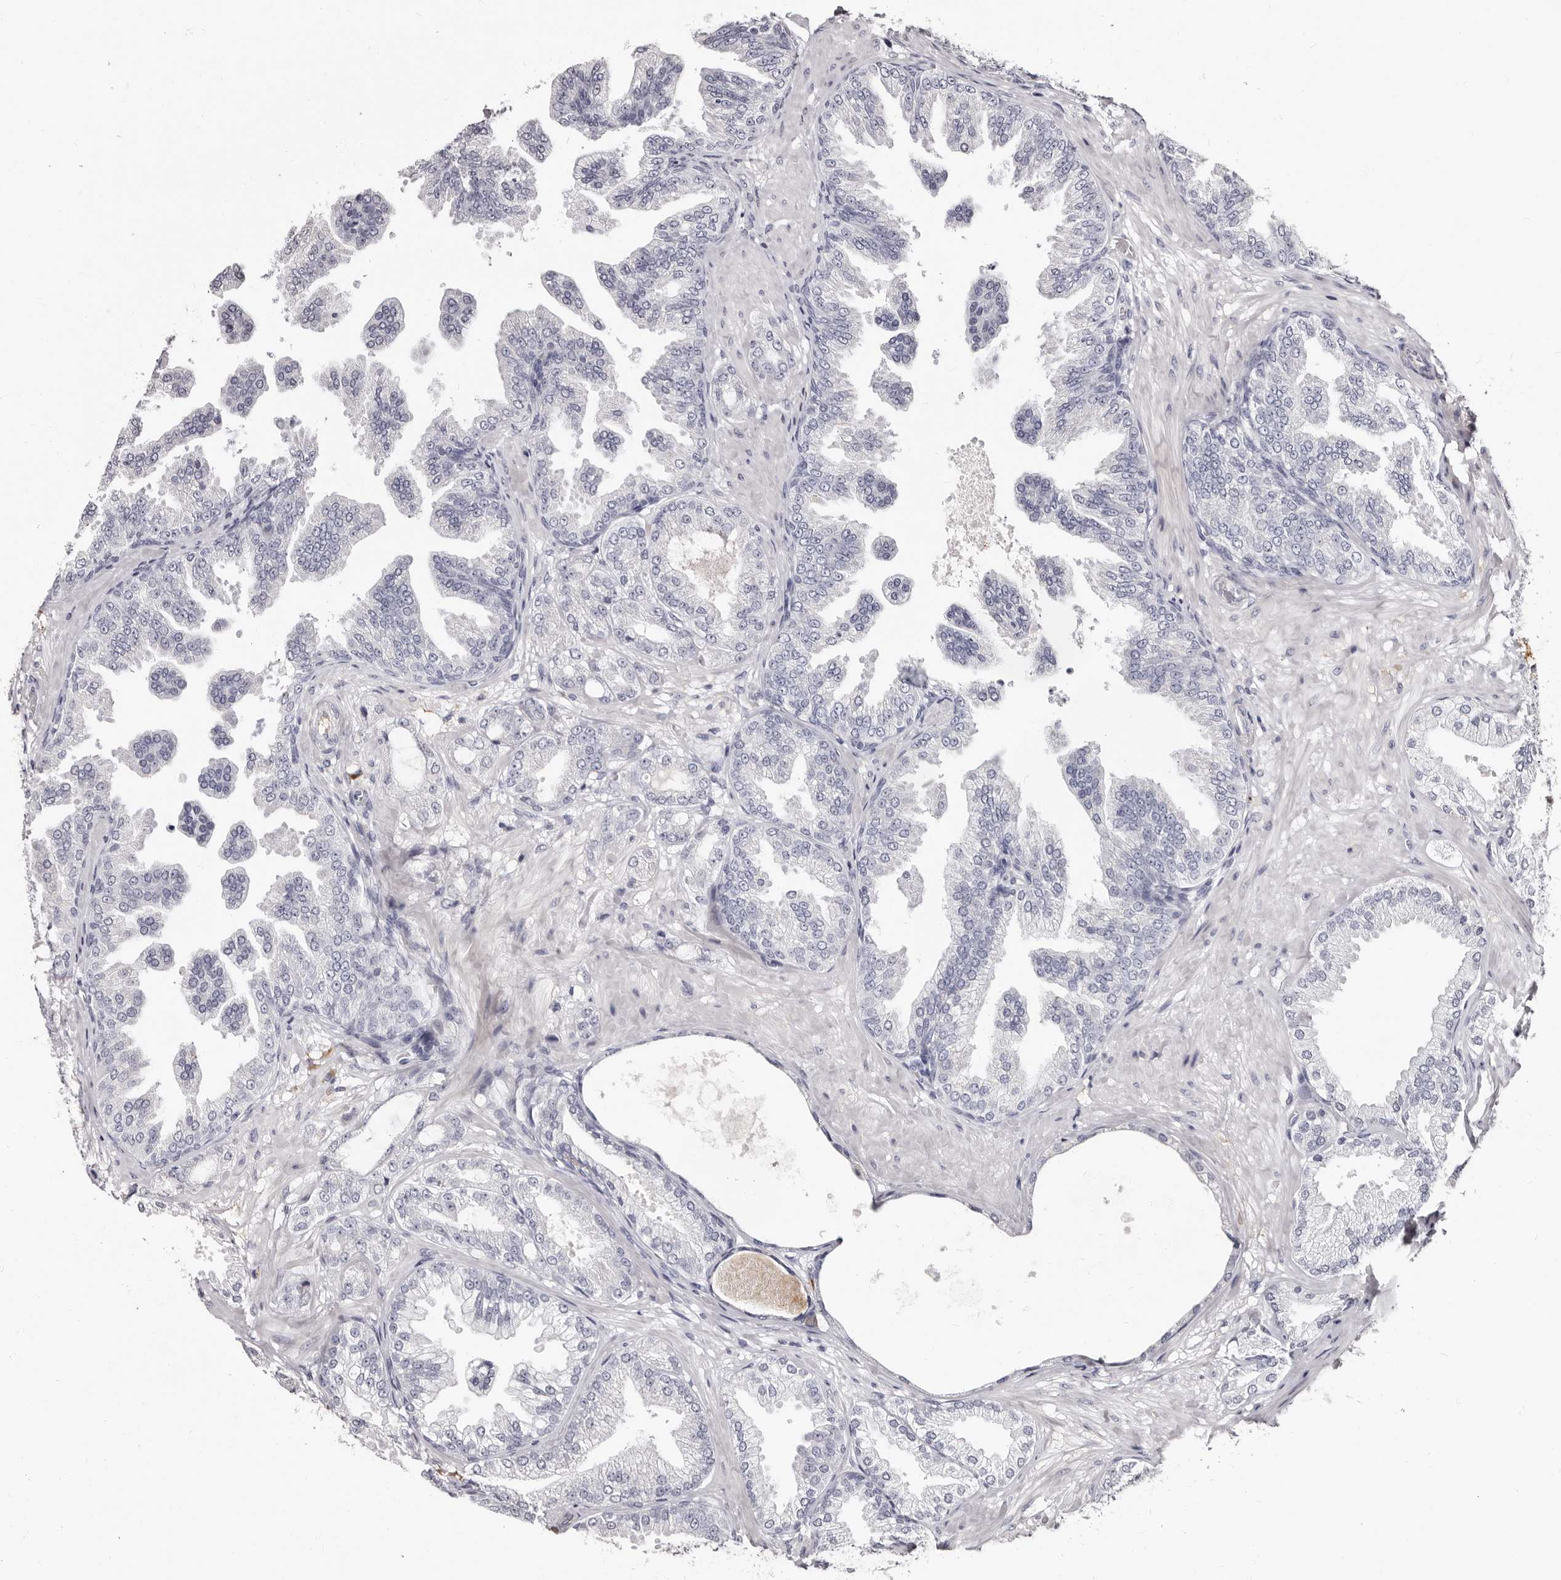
{"staining": {"intensity": "negative", "quantity": "none", "location": "none"}, "tissue": "prostate cancer", "cell_type": "Tumor cells", "image_type": "cancer", "snomed": [{"axis": "morphology", "description": "Adenocarcinoma, Low grade"}, {"axis": "topography", "description": "Prostate"}], "caption": "Tumor cells are negative for protein expression in human adenocarcinoma (low-grade) (prostate).", "gene": "TBC1D22B", "patient": {"sex": "male", "age": 63}}